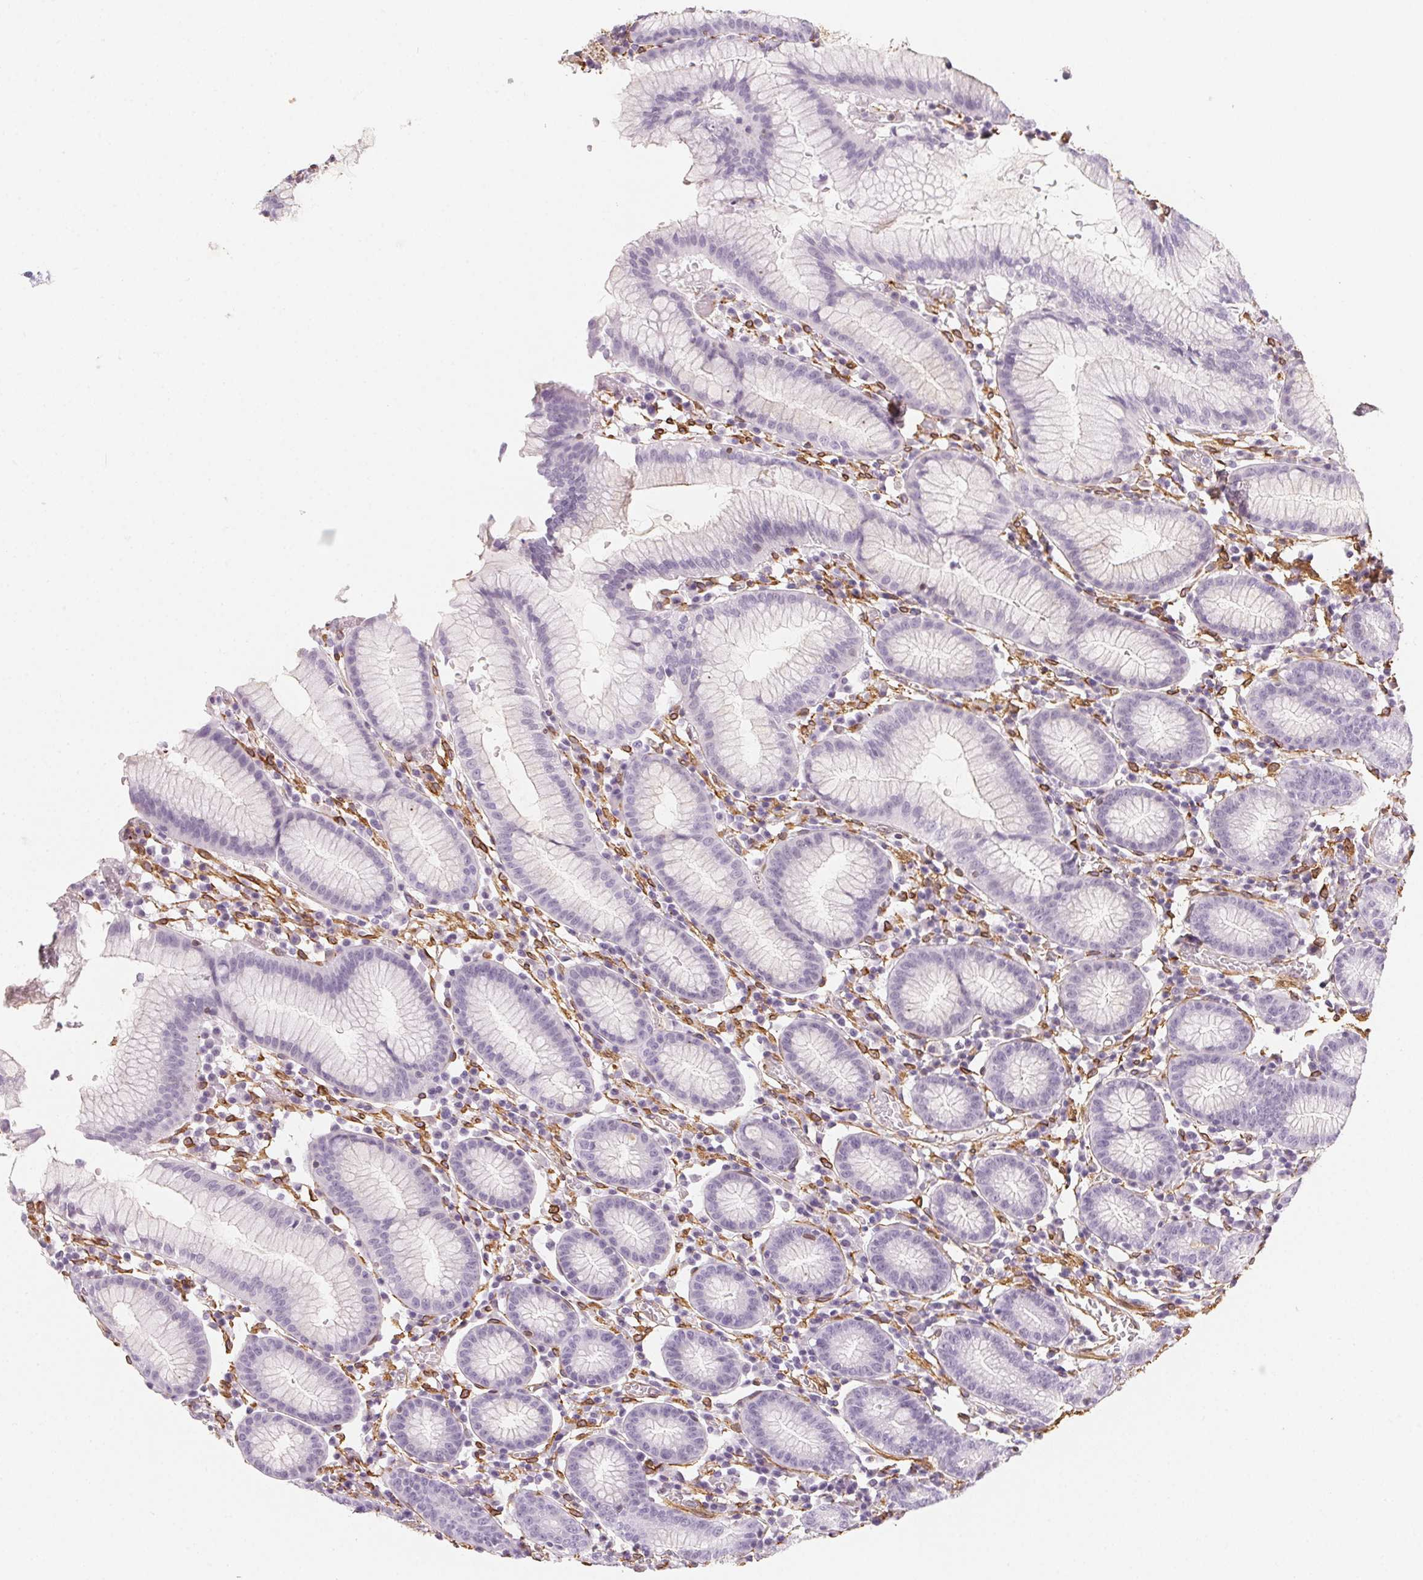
{"staining": {"intensity": "negative", "quantity": "none", "location": "none"}, "tissue": "stomach", "cell_type": "Glandular cells", "image_type": "normal", "snomed": [{"axis": "morphology", "description": "Normal tissue, NOS"}, {"axis": "topography", "description": "Stomach"}], "caption": "This is an immunohistochemistry (IHC) image of unremarkable stomach. There is no positivity in glandular cells.", "gene": "RSBN1", "patient": {"sex": "male", "age": 55}}